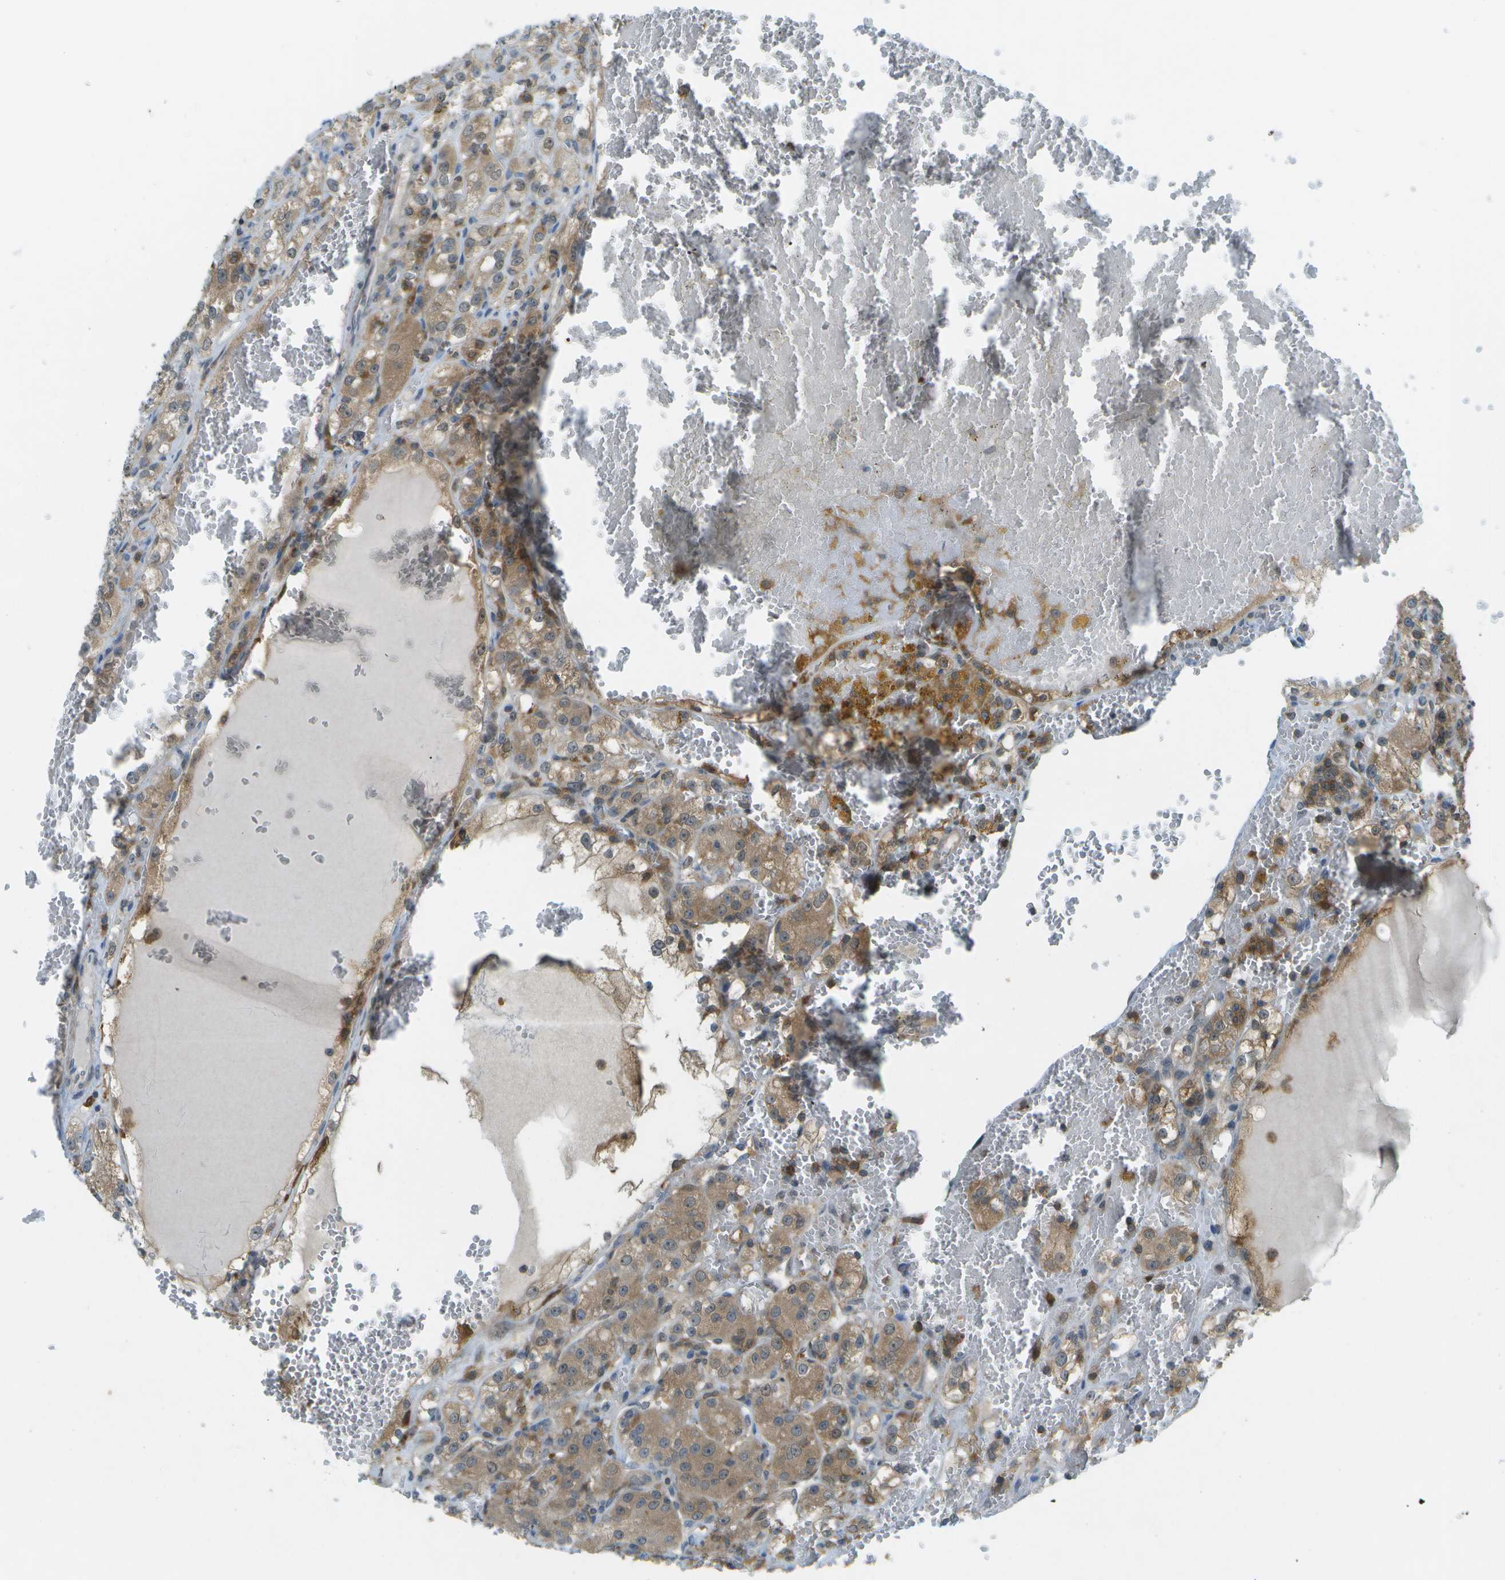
{"staining": {"intensity": "moderate", "quantity": ">75%", "location": "cytoplasmic/membranous"}, "tissue": "renal cancer", "cell_type": "Tumor cells", "image_type": "cancer", "snomed": [{"axis": "morphology", "description": "Normal tissue, NOS"}, {"axis": "morphology", "description": "Adenocarcinoma, NOS"}, {"axis": "topography", "description": "Kidney"}], "caption": "Moderate cytoplasmic/membranous staining for a protein is present in about >75% of tumor cells of renal cancer (adenocarcinoma) using IHC.", "gene": "CDH23", "patient": {"sex": "male", "age": 61}}